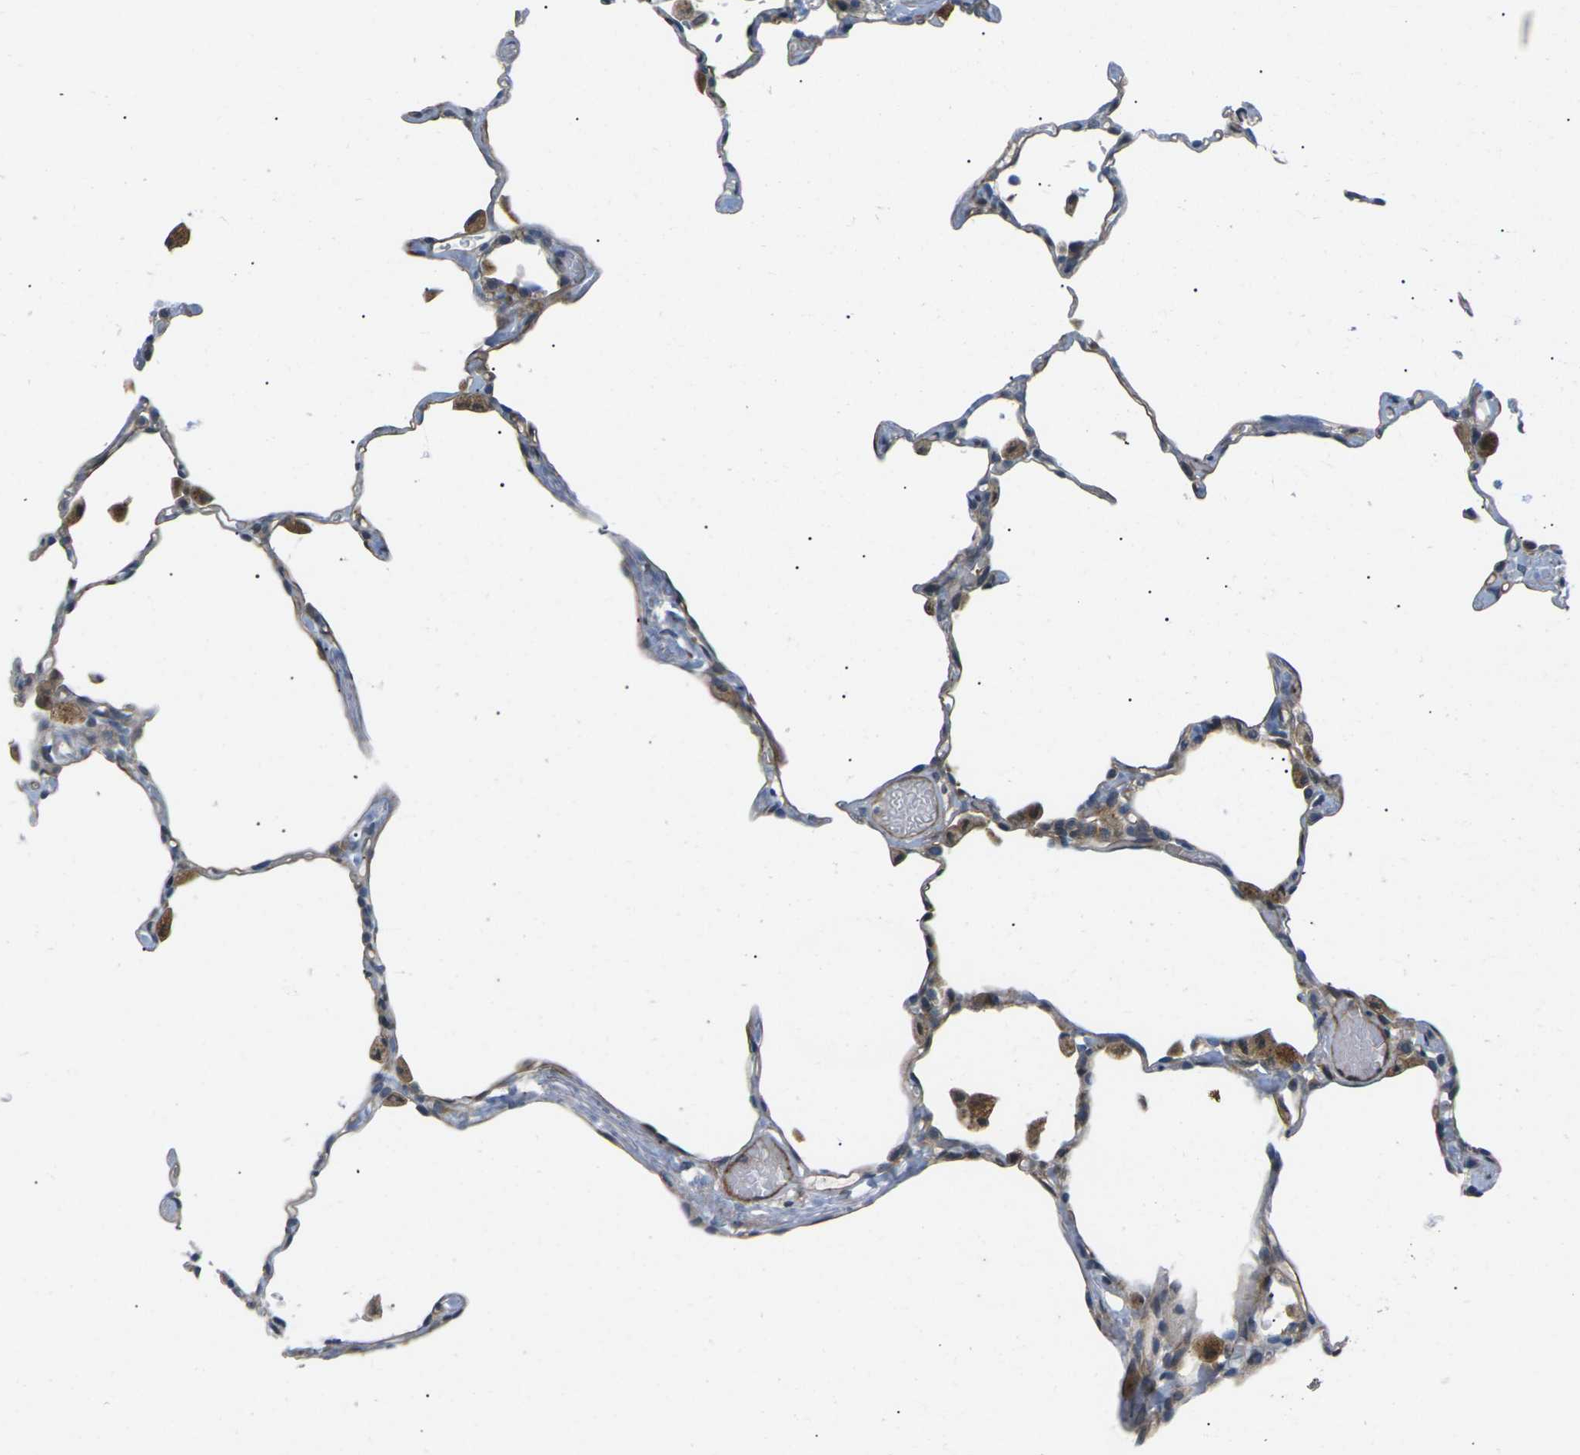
{"staining": {"intensity": "weak", "quantity": "<25%", "location": "cytoplasmic/membranous"}, "tissue": "lung", "cell_type": "Alveolar cells", "image_type": "normal", "snomed": [{"axis": "morphology", "description": "Normal tissue, NOS"}, {"axis": "topography", "description": "Lung"}], "caption": "DAB (3,3'-diaminobenzidine) immunohistochemical staining of unremarkable human lung displays no significant expression in alveolar cells. Nuclei are stained in blue.", "gene": "RPS6KA3", "patient": {"sex": "female", "age": 49}}